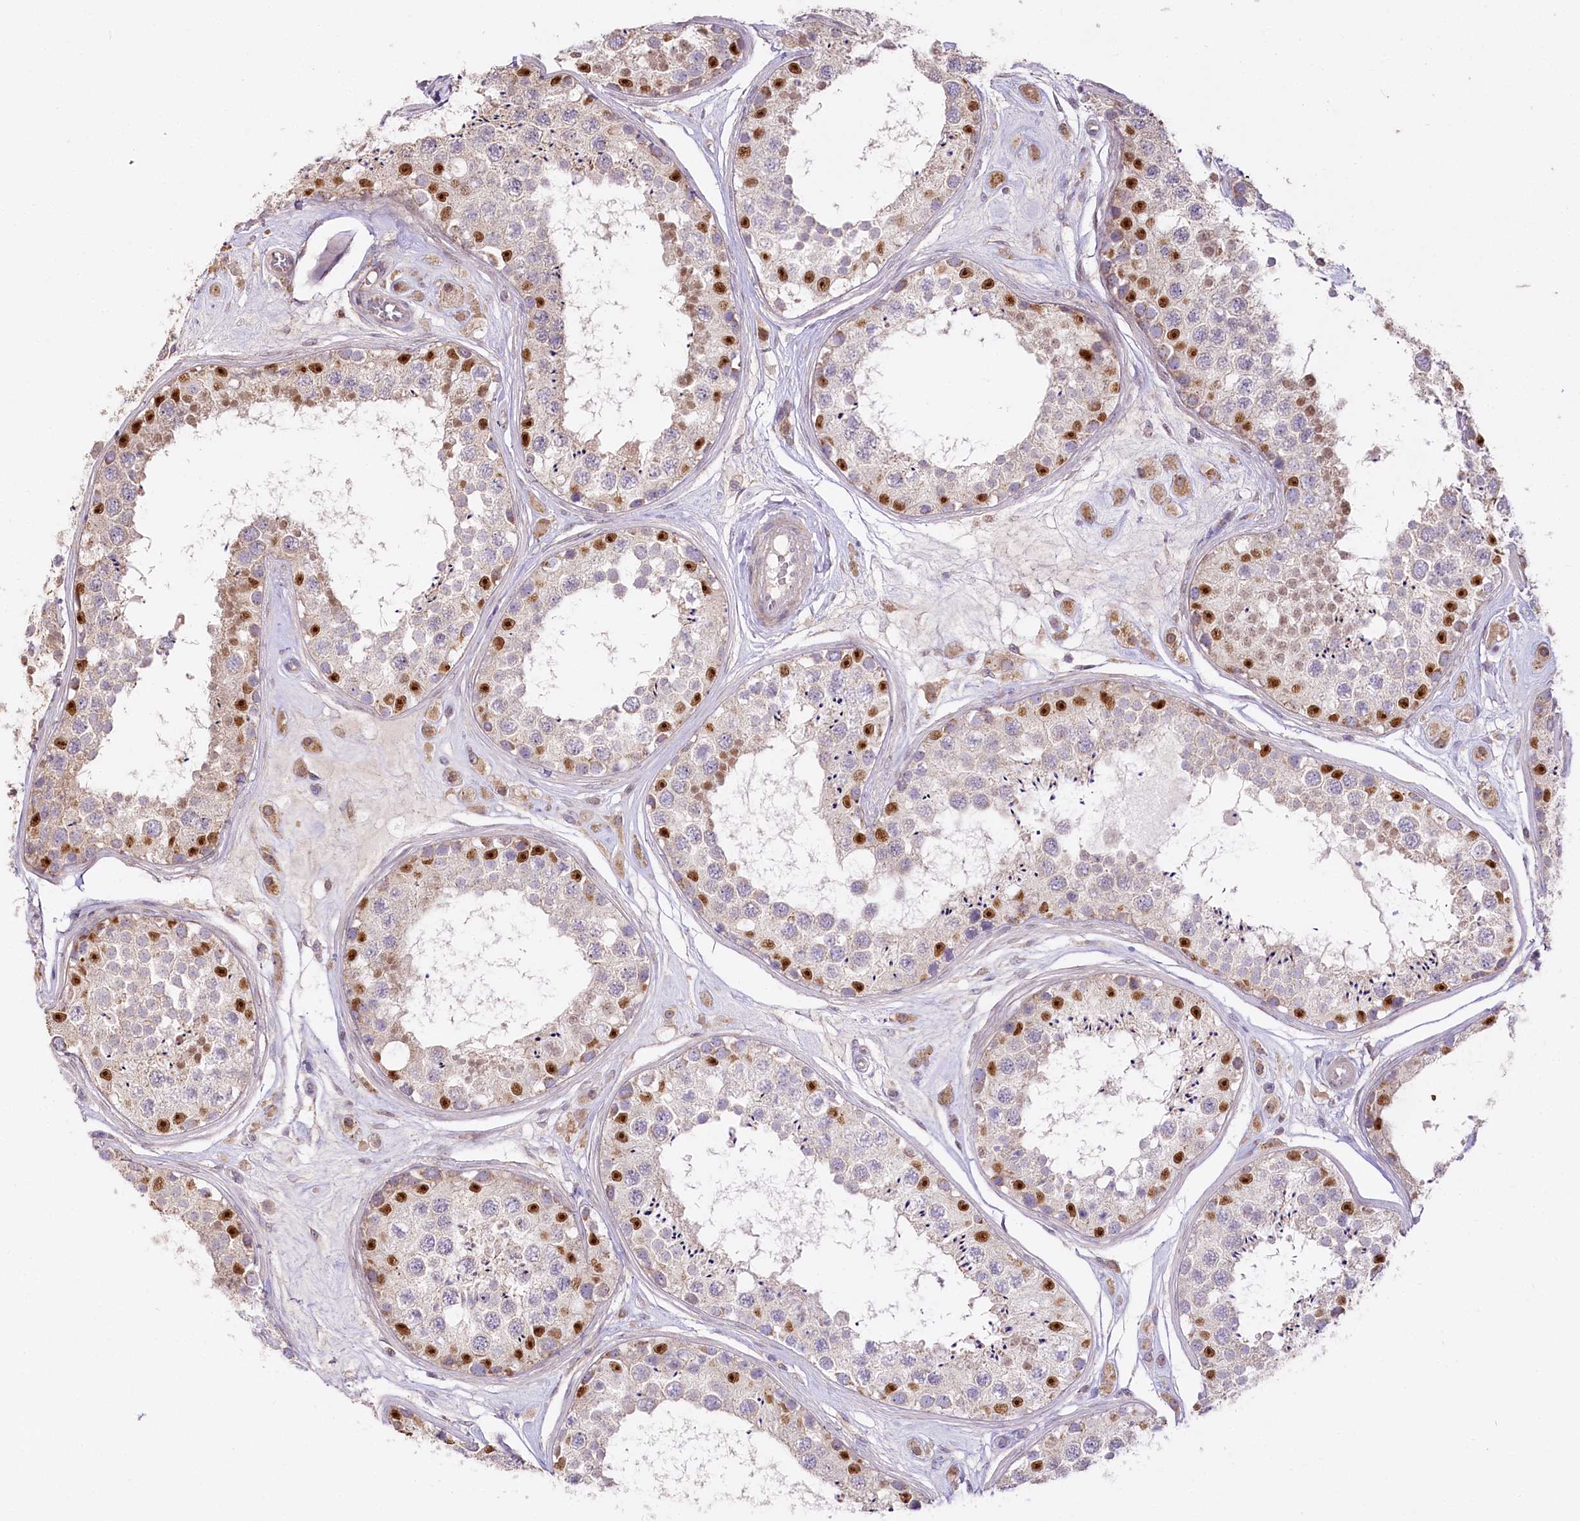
{"staining": {"intensity": "strong", "quantity": "<25%", "location": "nuclear"}, "tissue": "testis", "cell_type": "Cells in seminiferous ducts", "image_type": "normal", "snomed": [{"axis": "morphology", "description": "Normal tissue, NOS"}, {"axis": "topography", "description": "Testis"}], "caption": "Cells in seminiferous ducts display medium levels of strong nuclear expression in about <25% of cells in normal human testis. (Brightfield microscopy of DAB IHC at high magnification).", "gene": "ZNF226", "patient": {"sex": "male", "age": 25}}